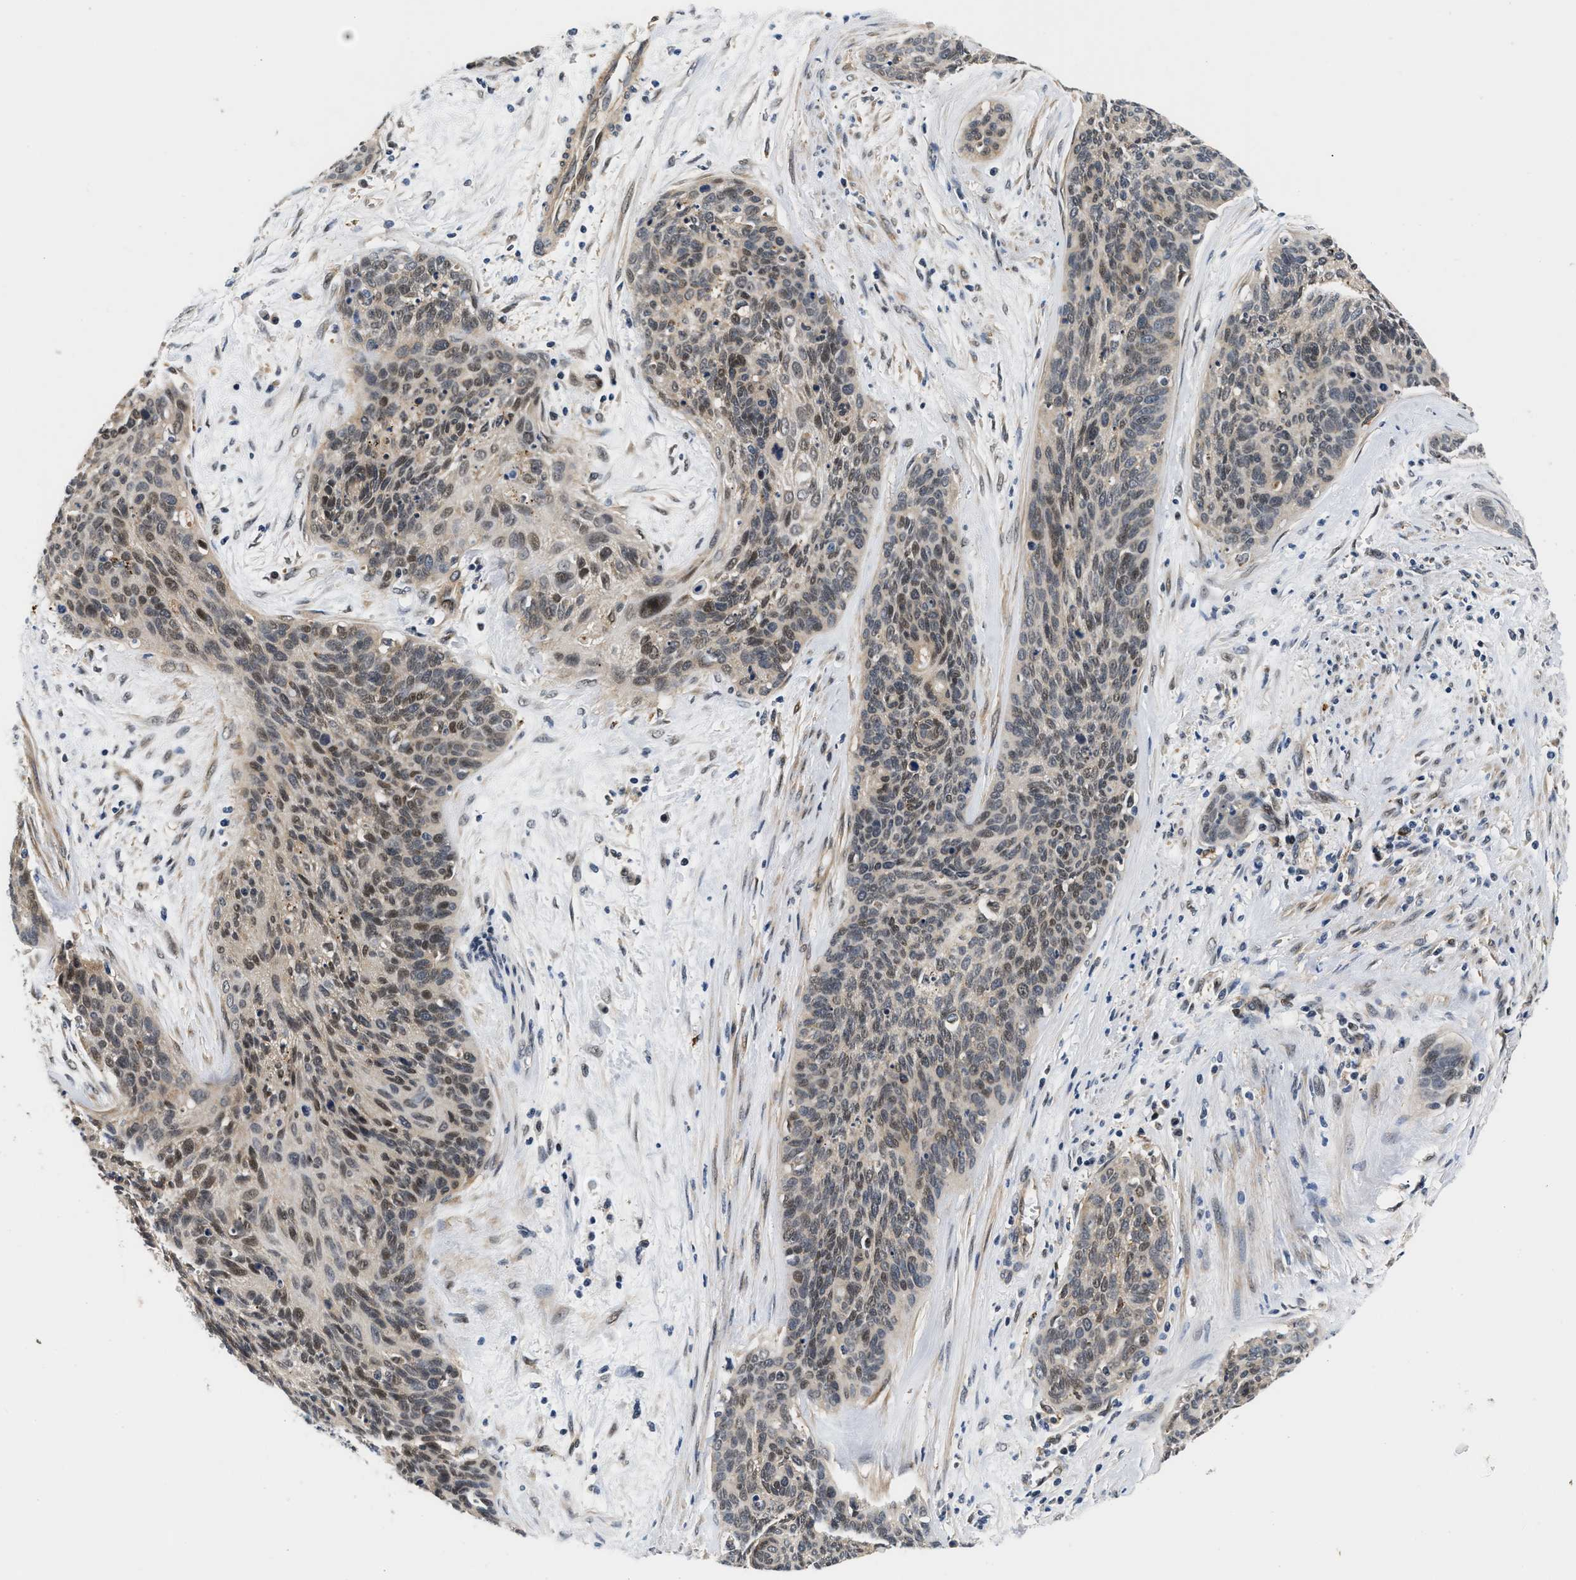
{"staining": {"intensity": "moderate", "quantity": "<25%", "location": "nuclear"}, "tissue": "cervical cancer", "cell_type": "Tumor cells", "image_type": "cancer", "snomed": [{"axis": "morphology", "description": "Squamous cell carcinoma, NOS"}, {"axis": "topography", "description": "Cervix"}], "caption": "Squamous cell carcinoma (cervical) stained for a protein reveals moderate nuclear positivity in tumor cells.", "gene": "LARP6", "patient": {"sex": "female", "age": 55}}